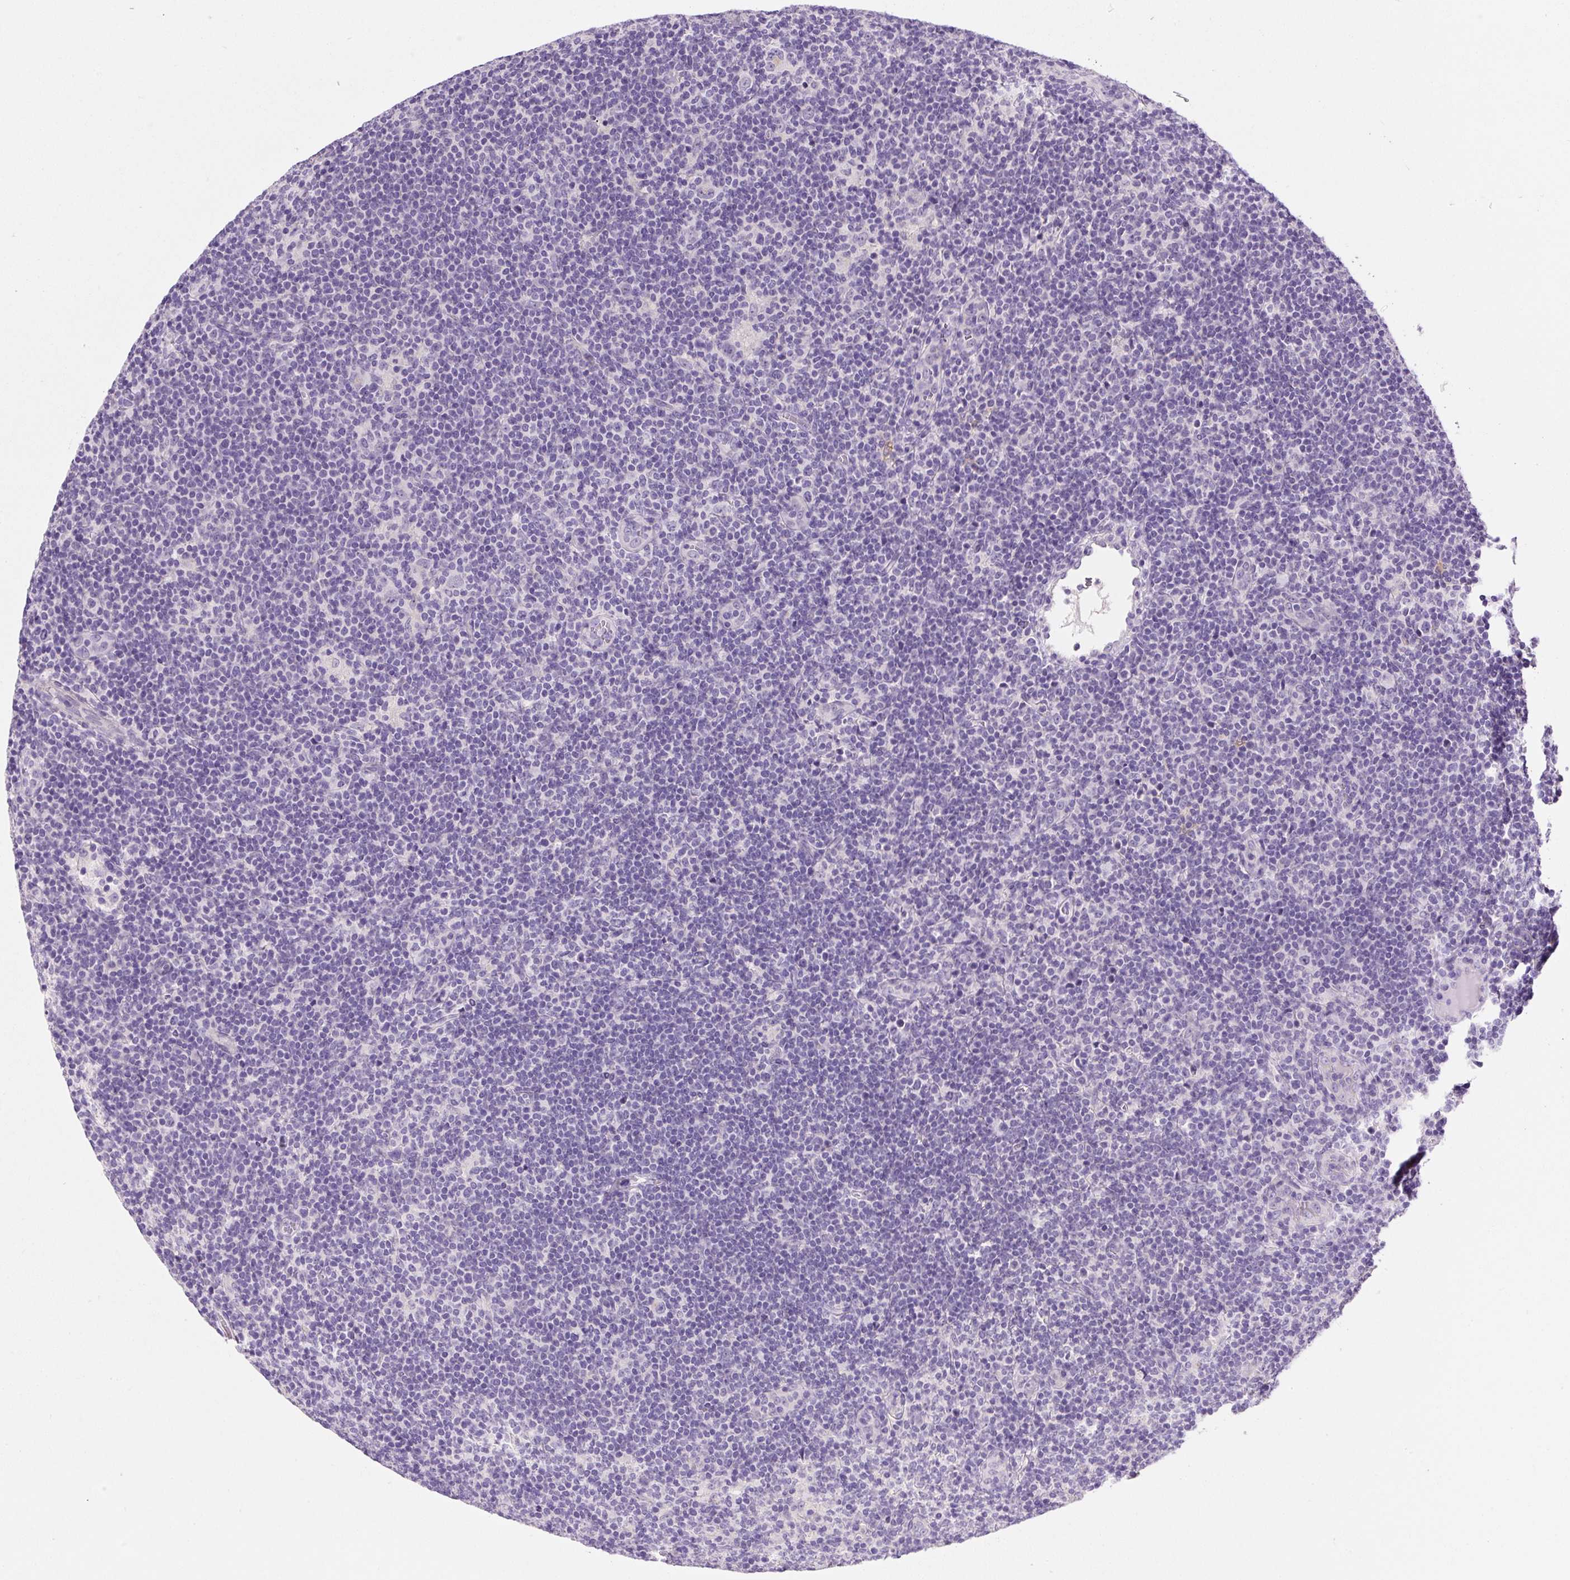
{"staining": {"intensity": "negative", "quantity": "none", "location": "none"}, "tissue": "lymphoma", "cell_type": "Tumor cells", "image_type": "cancer", "snomed": [{"axis": "morphology", "description": "Hodgkin's disease, NOS"}, {"axis": "topography", "description": "Lymph node"}], "caption": "Immunohistochemistry of Hodgkin's disease reveals no expression in tumor cells.", "gene": "SYP", "patient": {"sex": "female", "age": 57}}